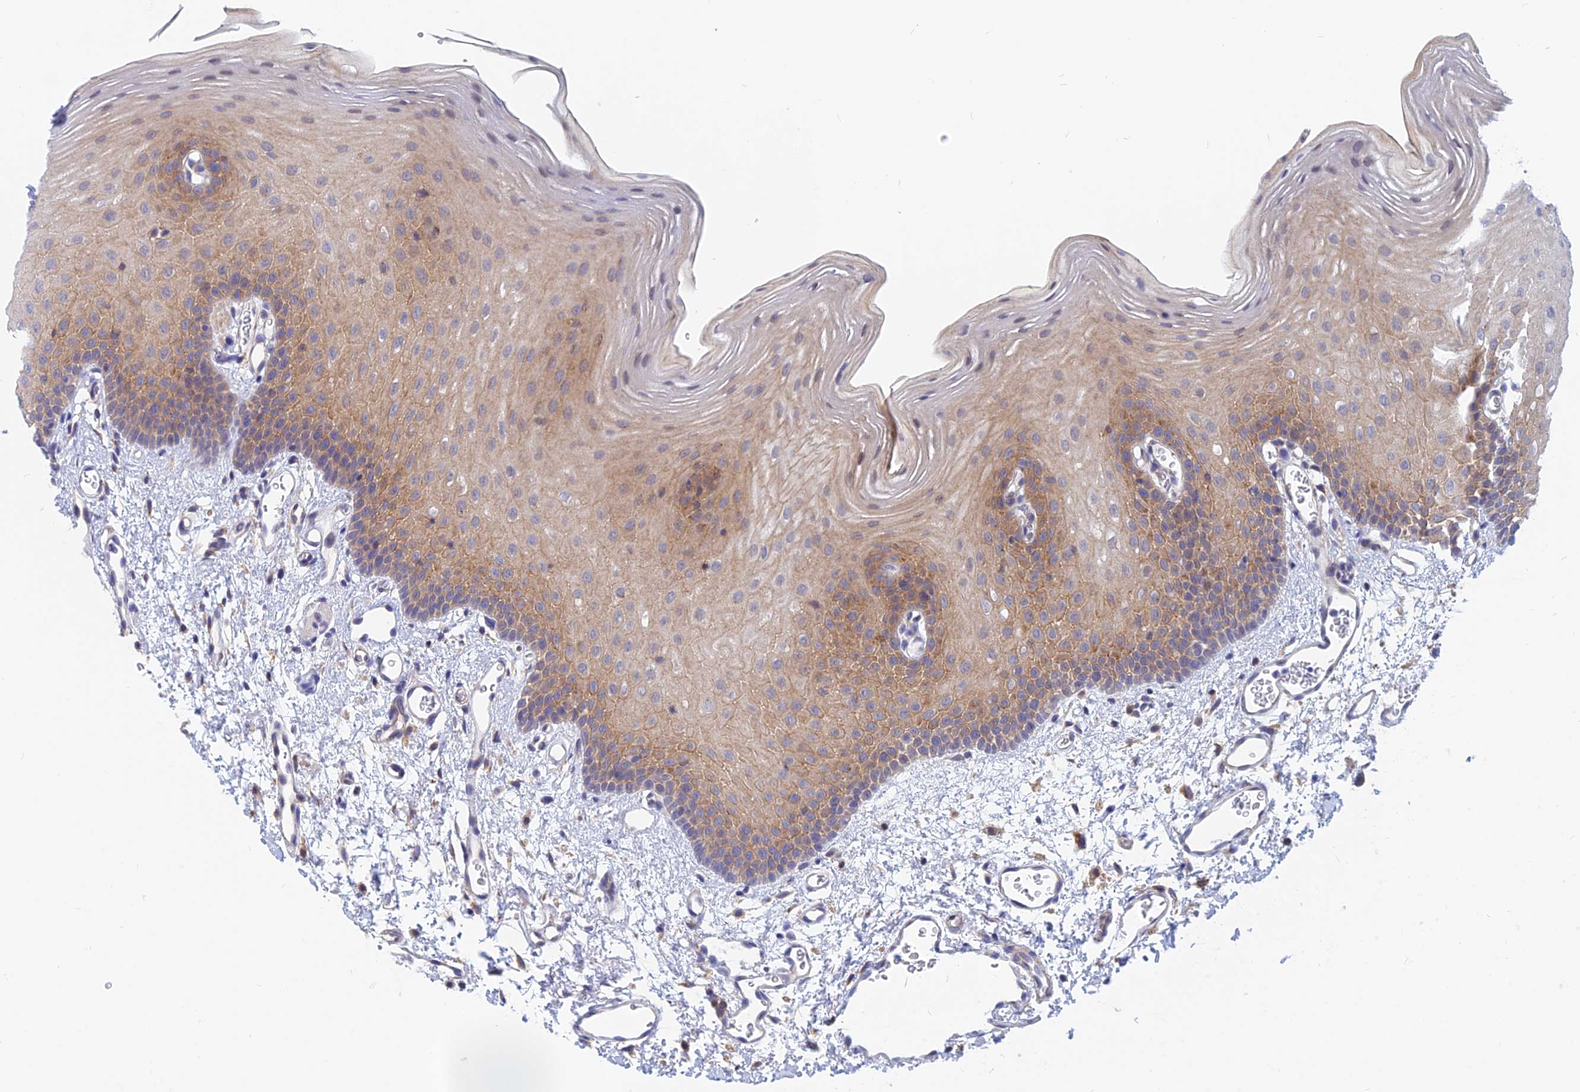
{"staining": {"intensity": "moderate", "quantity": "<25%", "location": "cytoplasmic/membranous"}, "tissue": "oral mucosa", "cell_type": "Squamous epithelial cells", "image_type": "normal", "snomed": [{"axis": "morphology", "description": "Normal tissue, NOS"}, {"axis": "topography", "description": "Oral tissue"}], "caption": "Benign oral mucosa was stained to show a protein in brown. There is low levels of moderate cytoplasmic/membranous expression in approximately <25% of squamous epithelial cells. (brown staining indicates protein expression, while blue staining denotes nuclei).", "gene": "DNAJC16", "patient": {"sex": "female", "age": 70}}